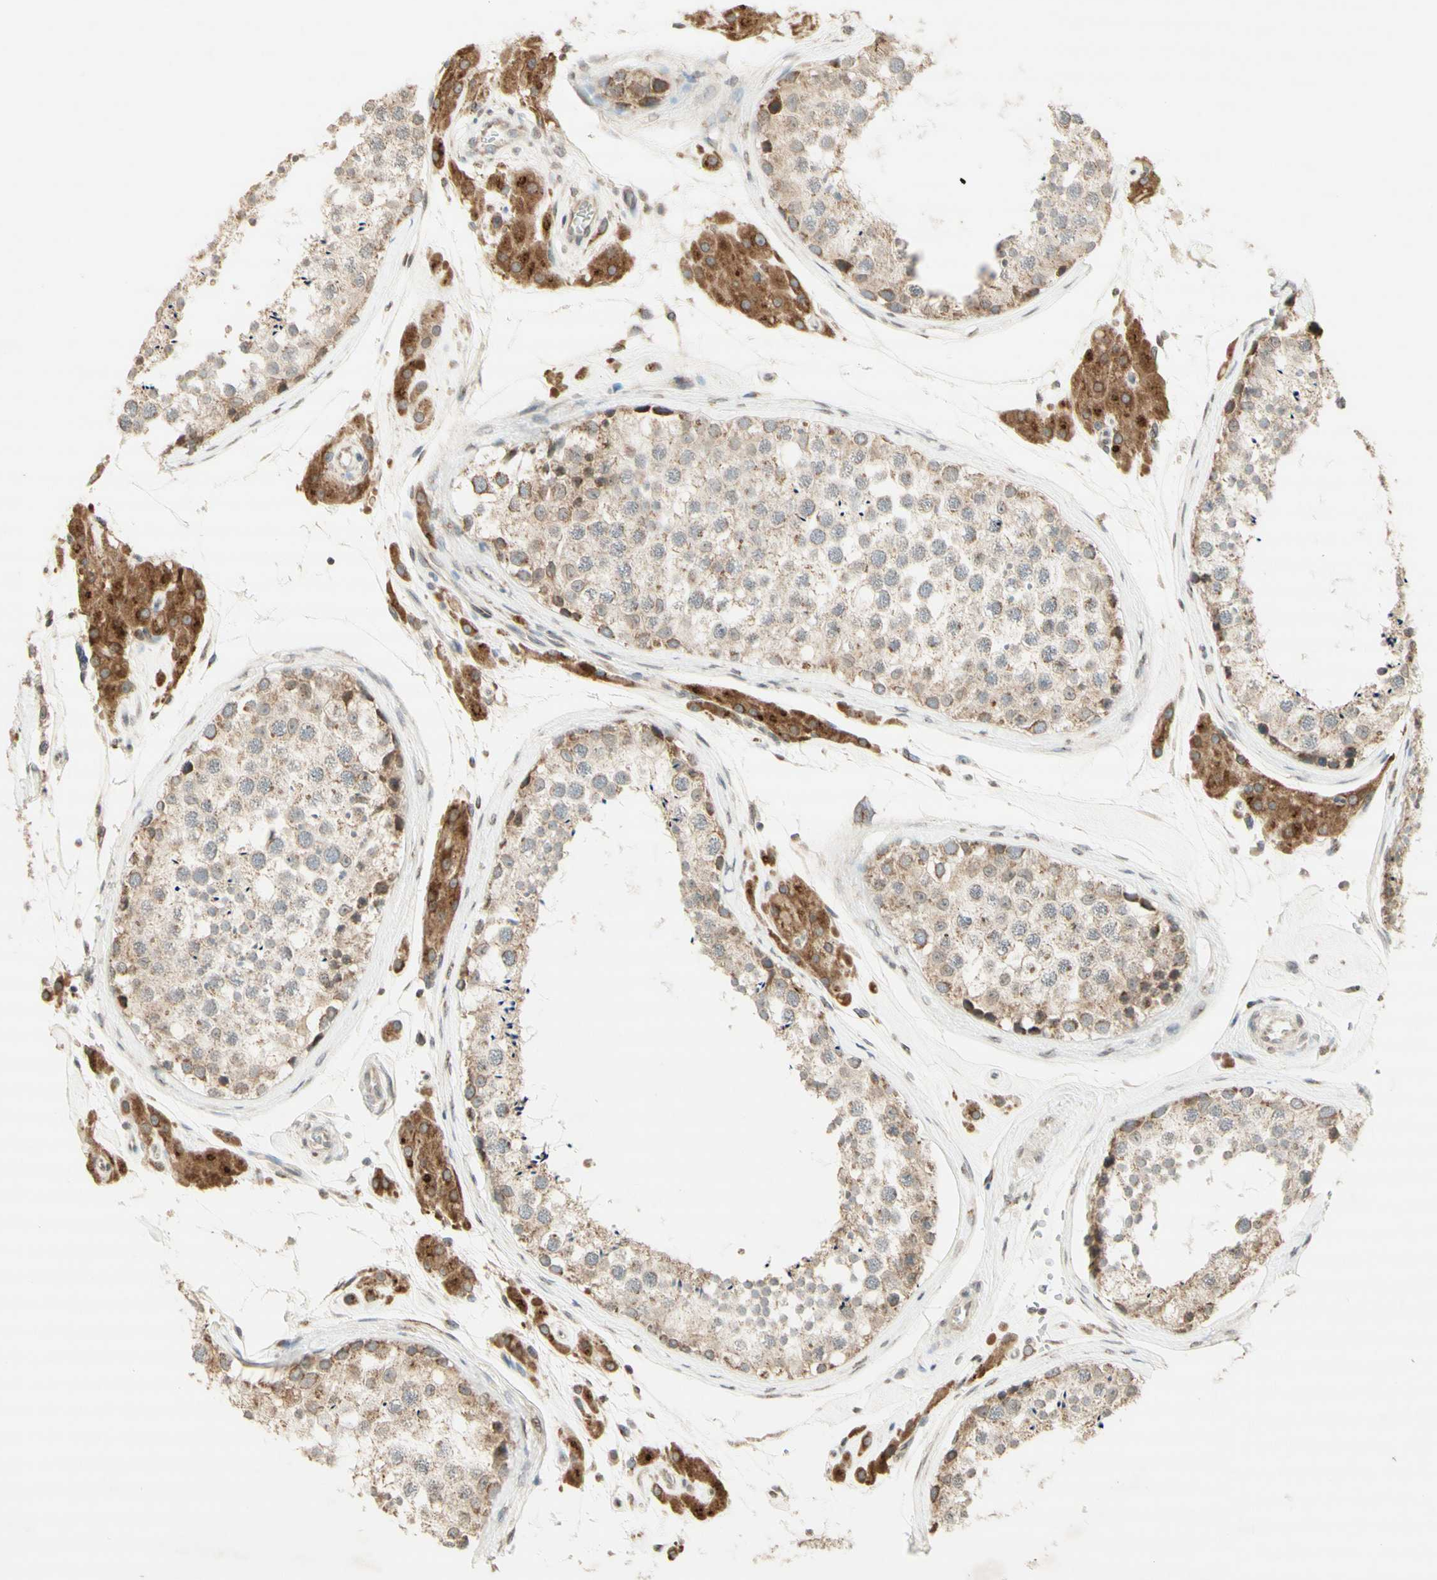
{"staining": {"intensity": "weak", "quantity": ">75%", "location": "cytoplasmic/membranous"}, "tissue": "testis", "cell_type": "Cells in seminiferous ducts", "image_type": "normal", "snomed": [{"axis": "morphology", "description": "Normal tissue, NOS"}, {"axis": "topography", "description": "Testis"}], "caption": "A low amount of weak cytoplasmic/membranous positivity is present in about >75% of cells in seminiferous ducts in benign testis.", "gene": "CCNI", "patient": {"sex": "male", "age": 46}}